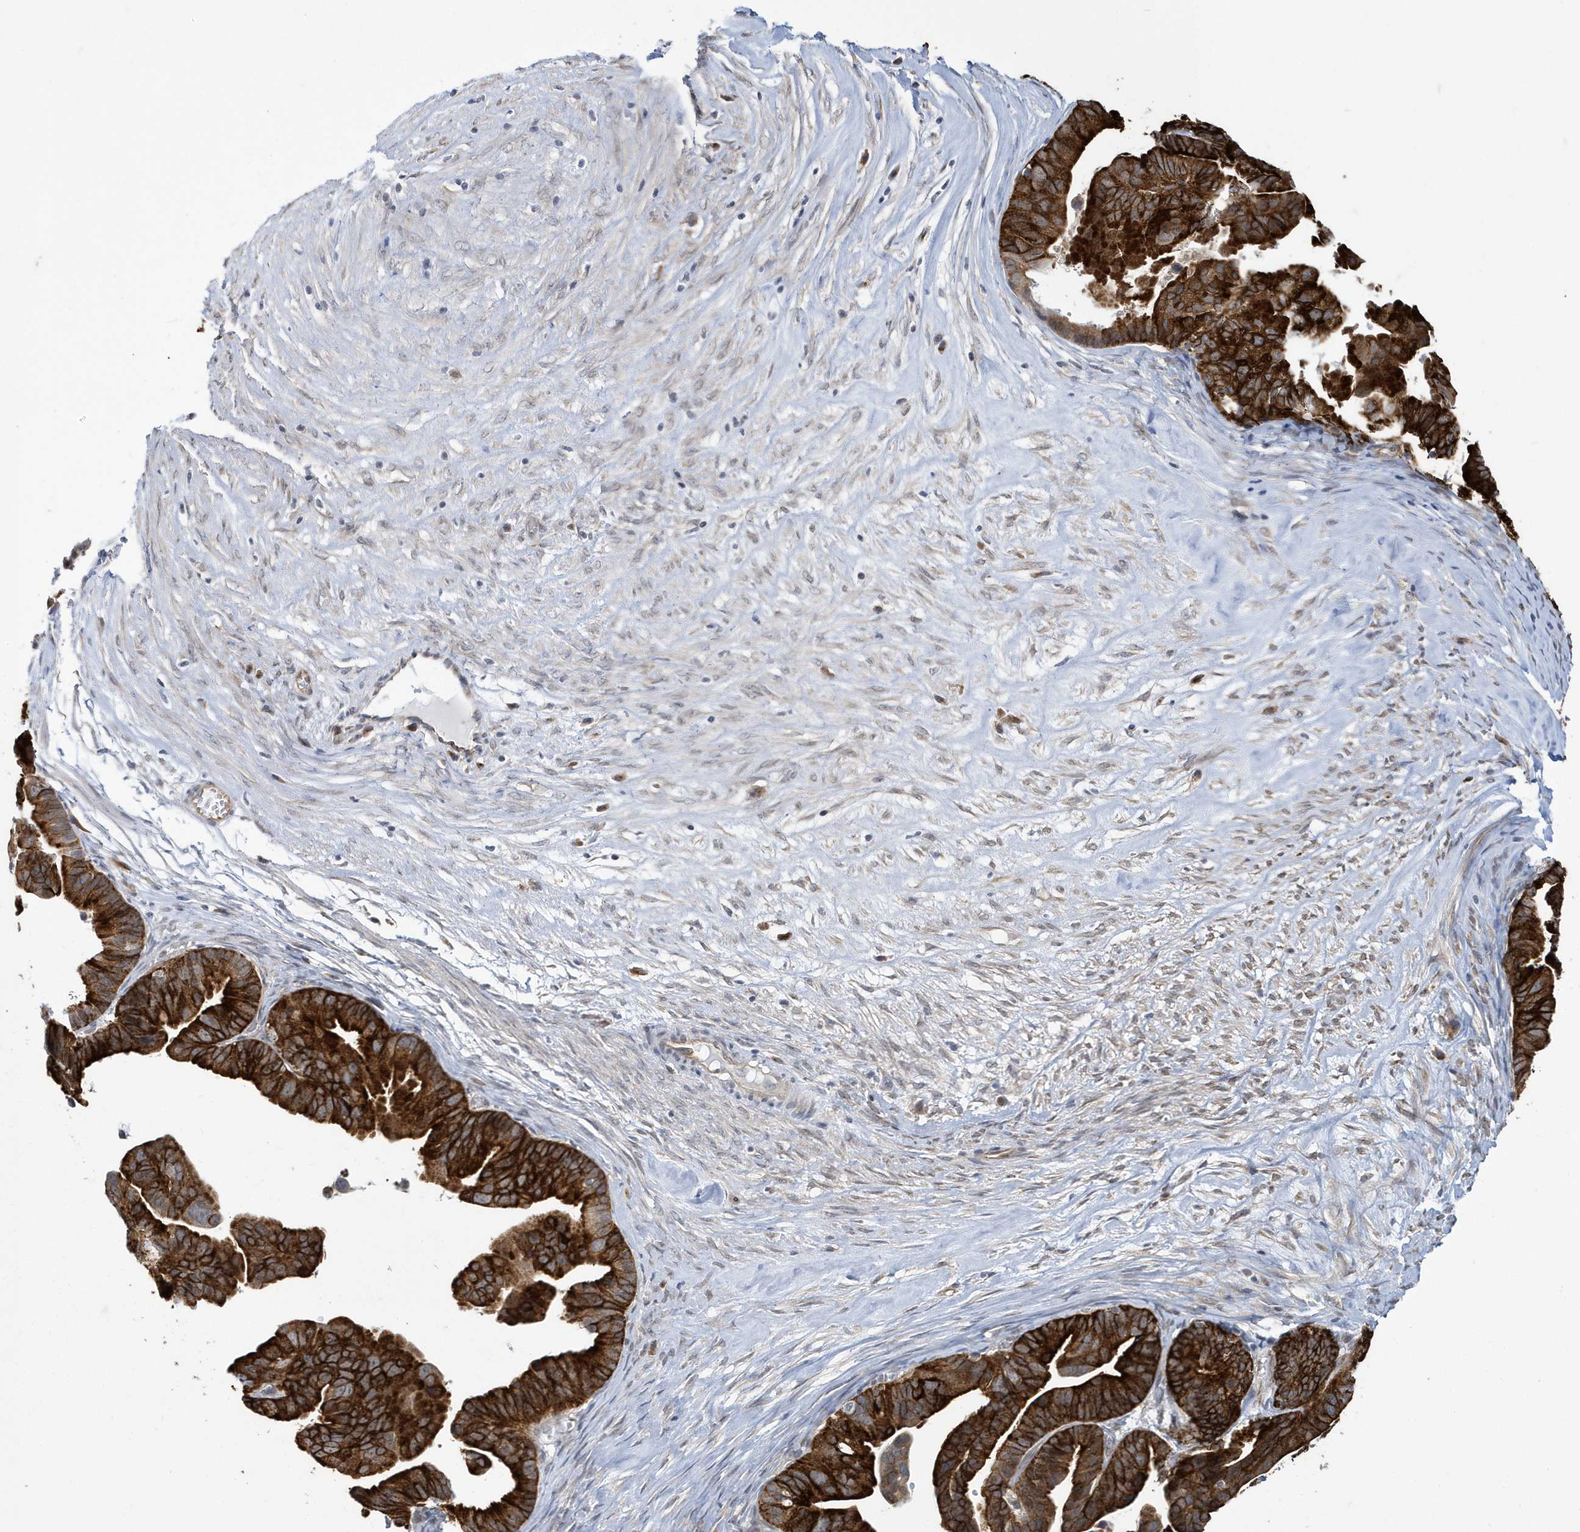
{"staining": {"intensity": "strong", "quantity": ">75%", "location": "cytoplasmic/membranous"}, "tissue": "ovarian cancer", "cell_type": "Tumor cells", "image_type": "cancer", "snomed": [{"axis": "morphology", "description": "Cystadenocarcinoma, serous, NOS"}, {"axis": "topography", "description": "Ovary"}], "caption": "Human ovarian cancer stained with a protein marker demonstrates strong staining in tumor cells.", "gene": "ZNF654", "patient": {"sex": "female", "age": 56}}